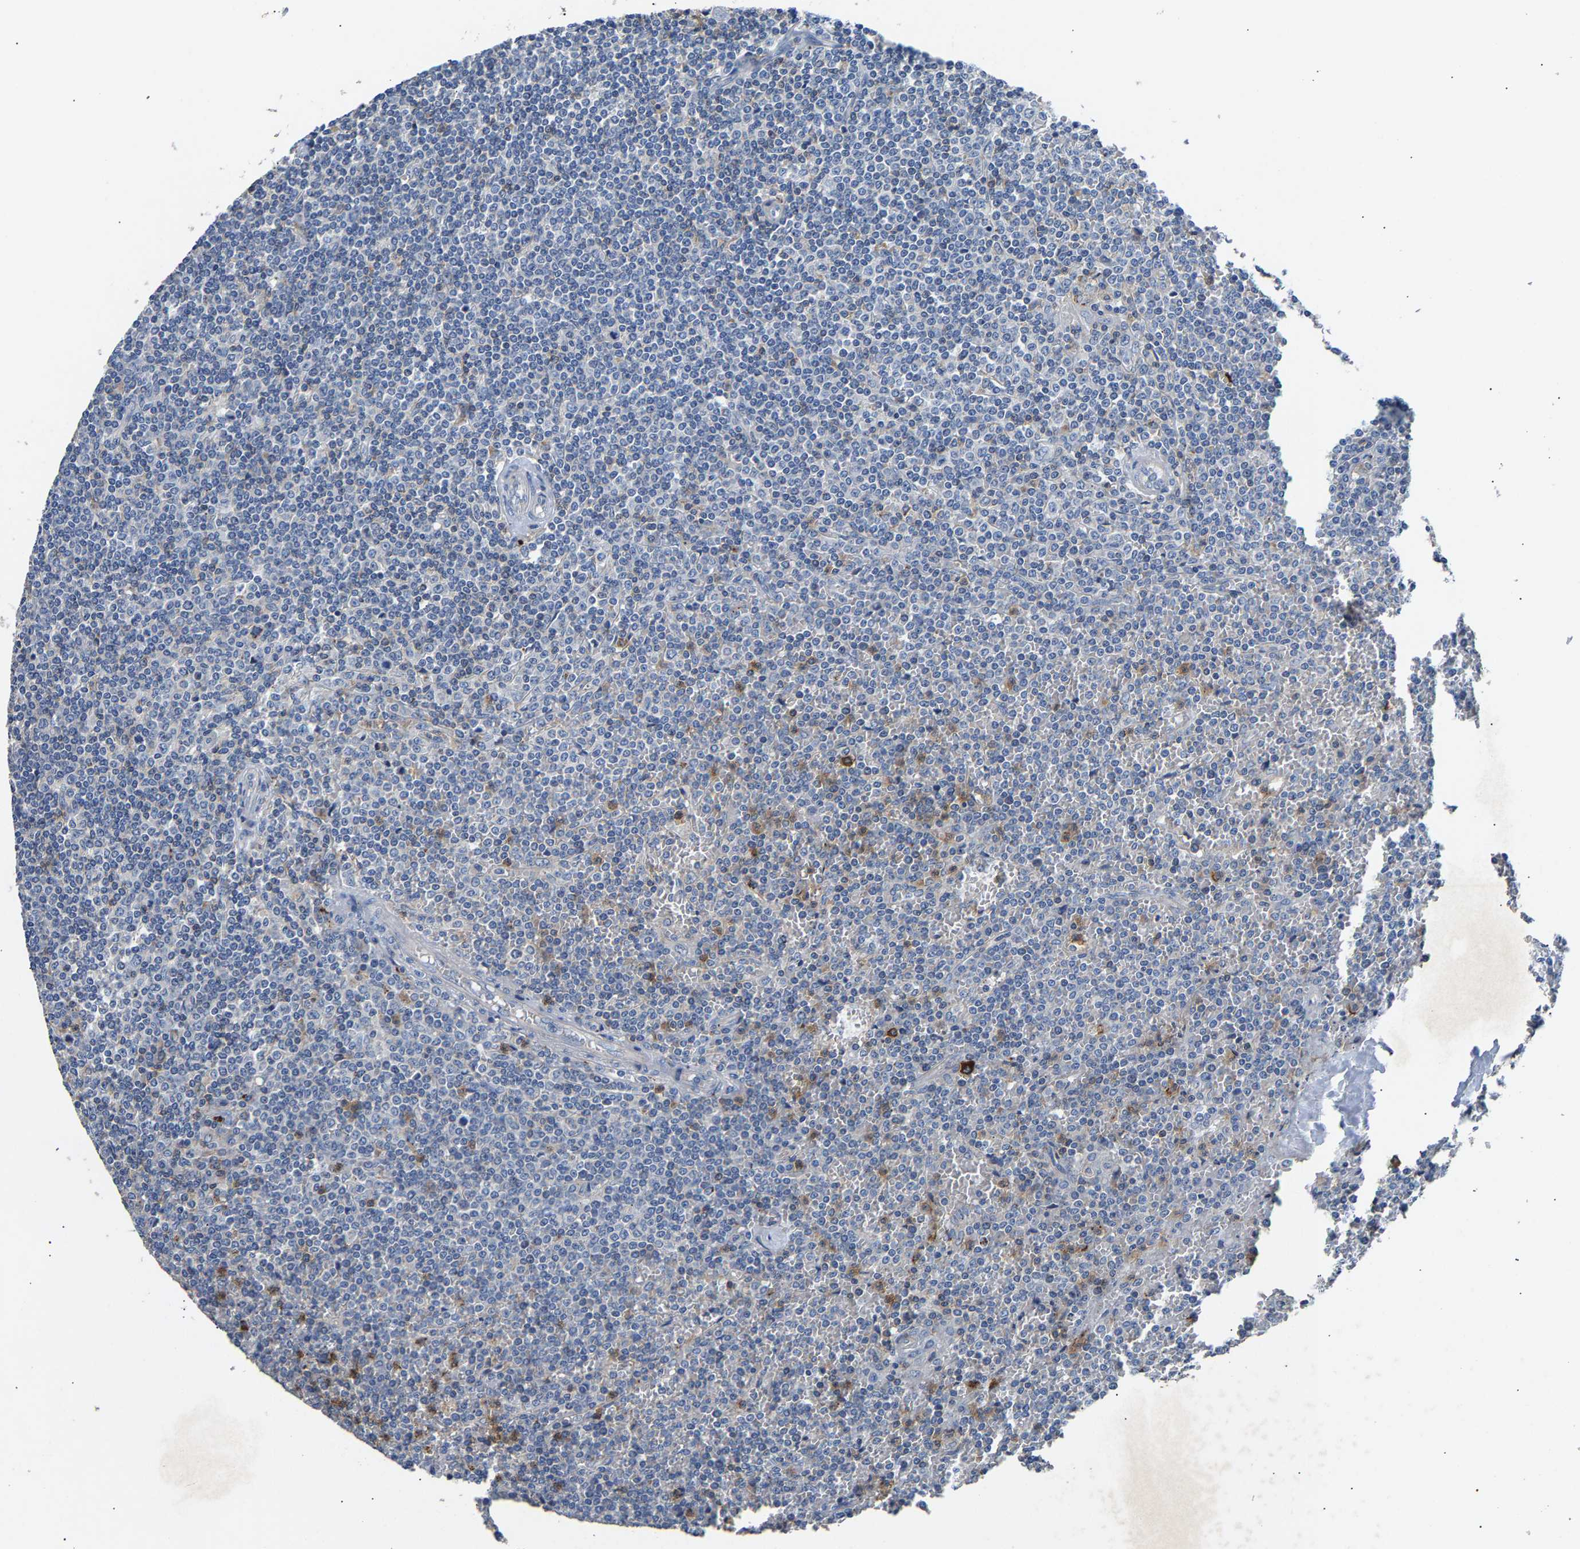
{"staining": {"intensity": "negative", "quantity": "none", "location": "none"}, "tissue": "lymphoma", "cell_type": "Tumor cells", "image_type": "cancer", "snomed": [{"axis": "morphology", "description": "Malignant lymphoma, non-Hodgkin's type, Low grade"}, {"axis": "topography", "description": "Spleen"}], "caption": "This is an immunohistochemistry (IHC) image of lymphoma. There is no positivity in tumor cells.", "gene": "CCDC171", "patient": {"sex": "female", "age": 19}}